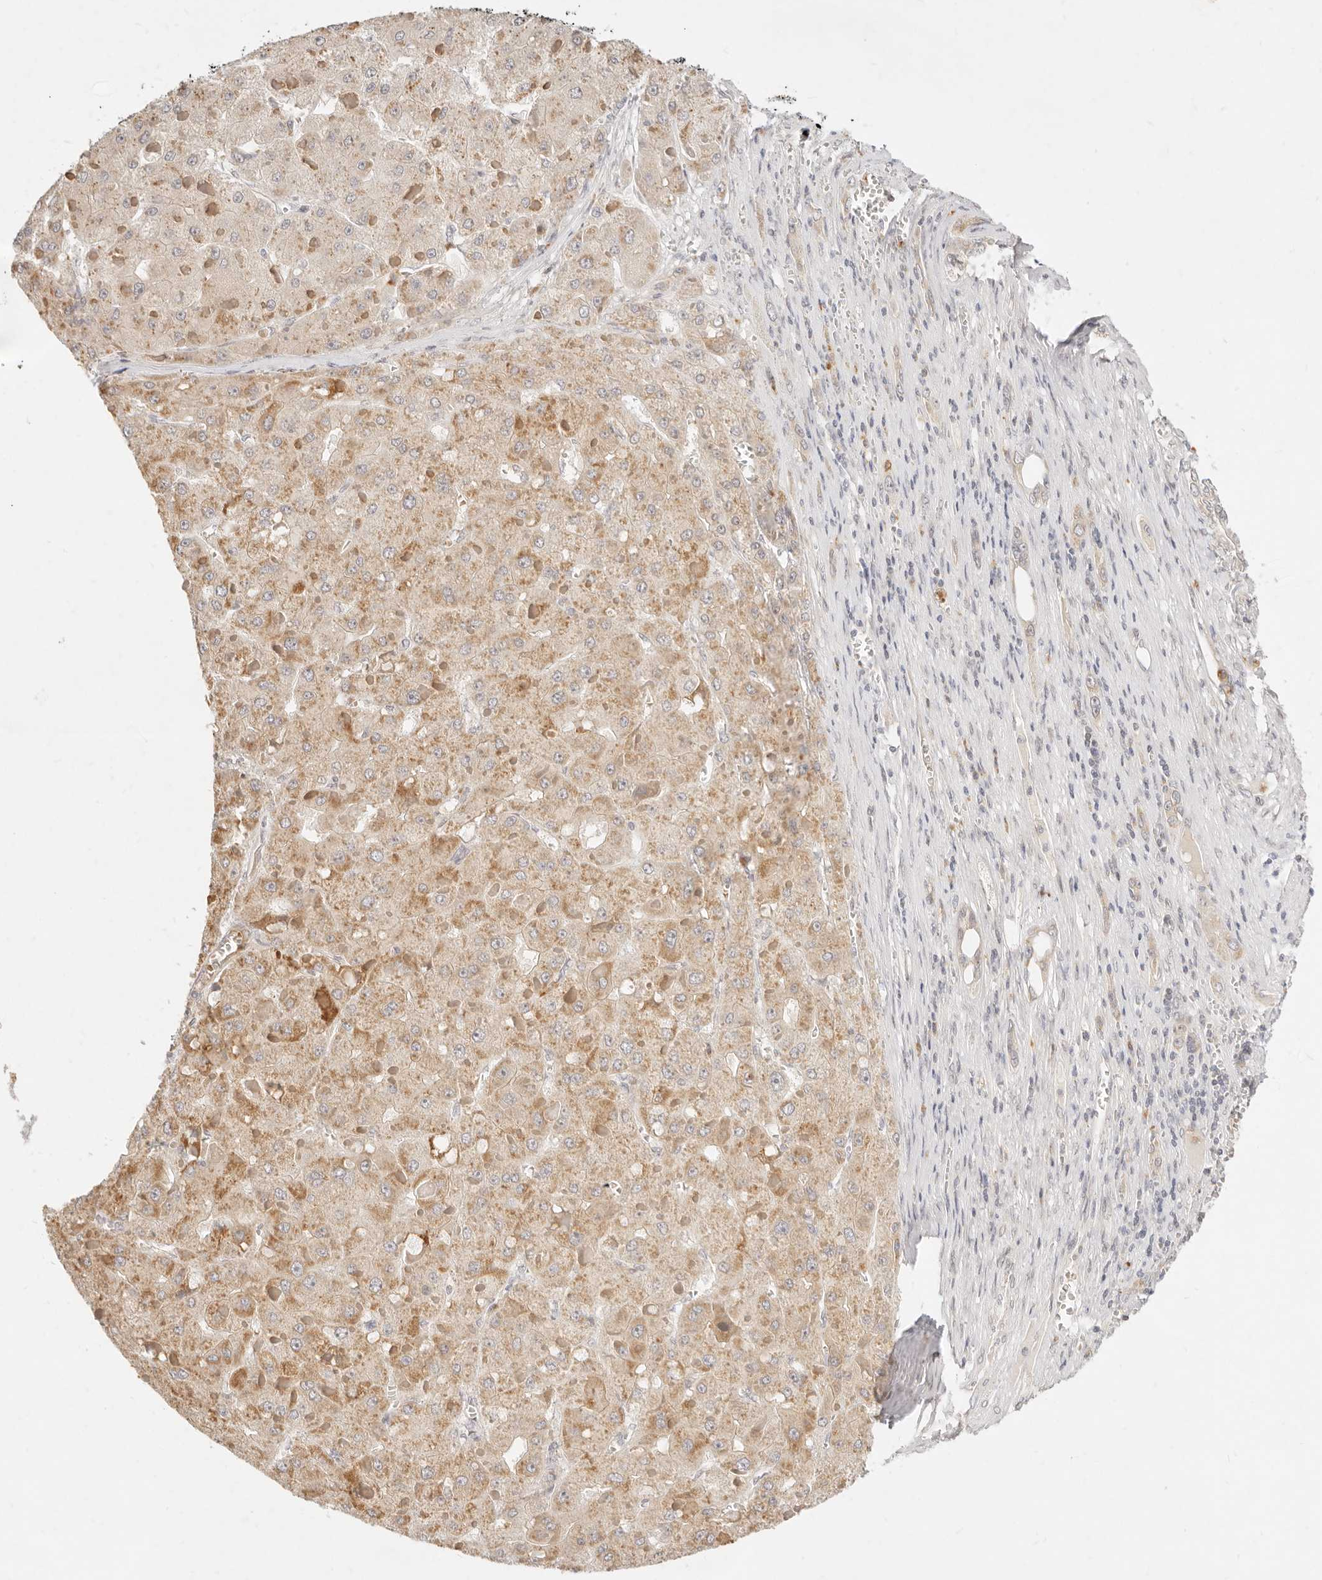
{"staining": {"intensity": "moderate", "quantity": ">75%", "location": "cytoplasmic/membranous"}, "tissue": "liver cancer", "cell_type": "Tumor cells", "image_type": "cancer", "snomed": [{"axis": "morphology", "description": "Carcinoma, Hepatocellular, NOS"}, {"axis": "topography", "description": "Liver"}], "caption": "High-power microscopy captured an IHC micrograph of liver hepatocellular carcinoma, revealing moderate cytoplasmic/membranous expression in about >75% of tumor cells.", "gene": "ASCL3", "patient": {"sex": "female", "age": 73}}